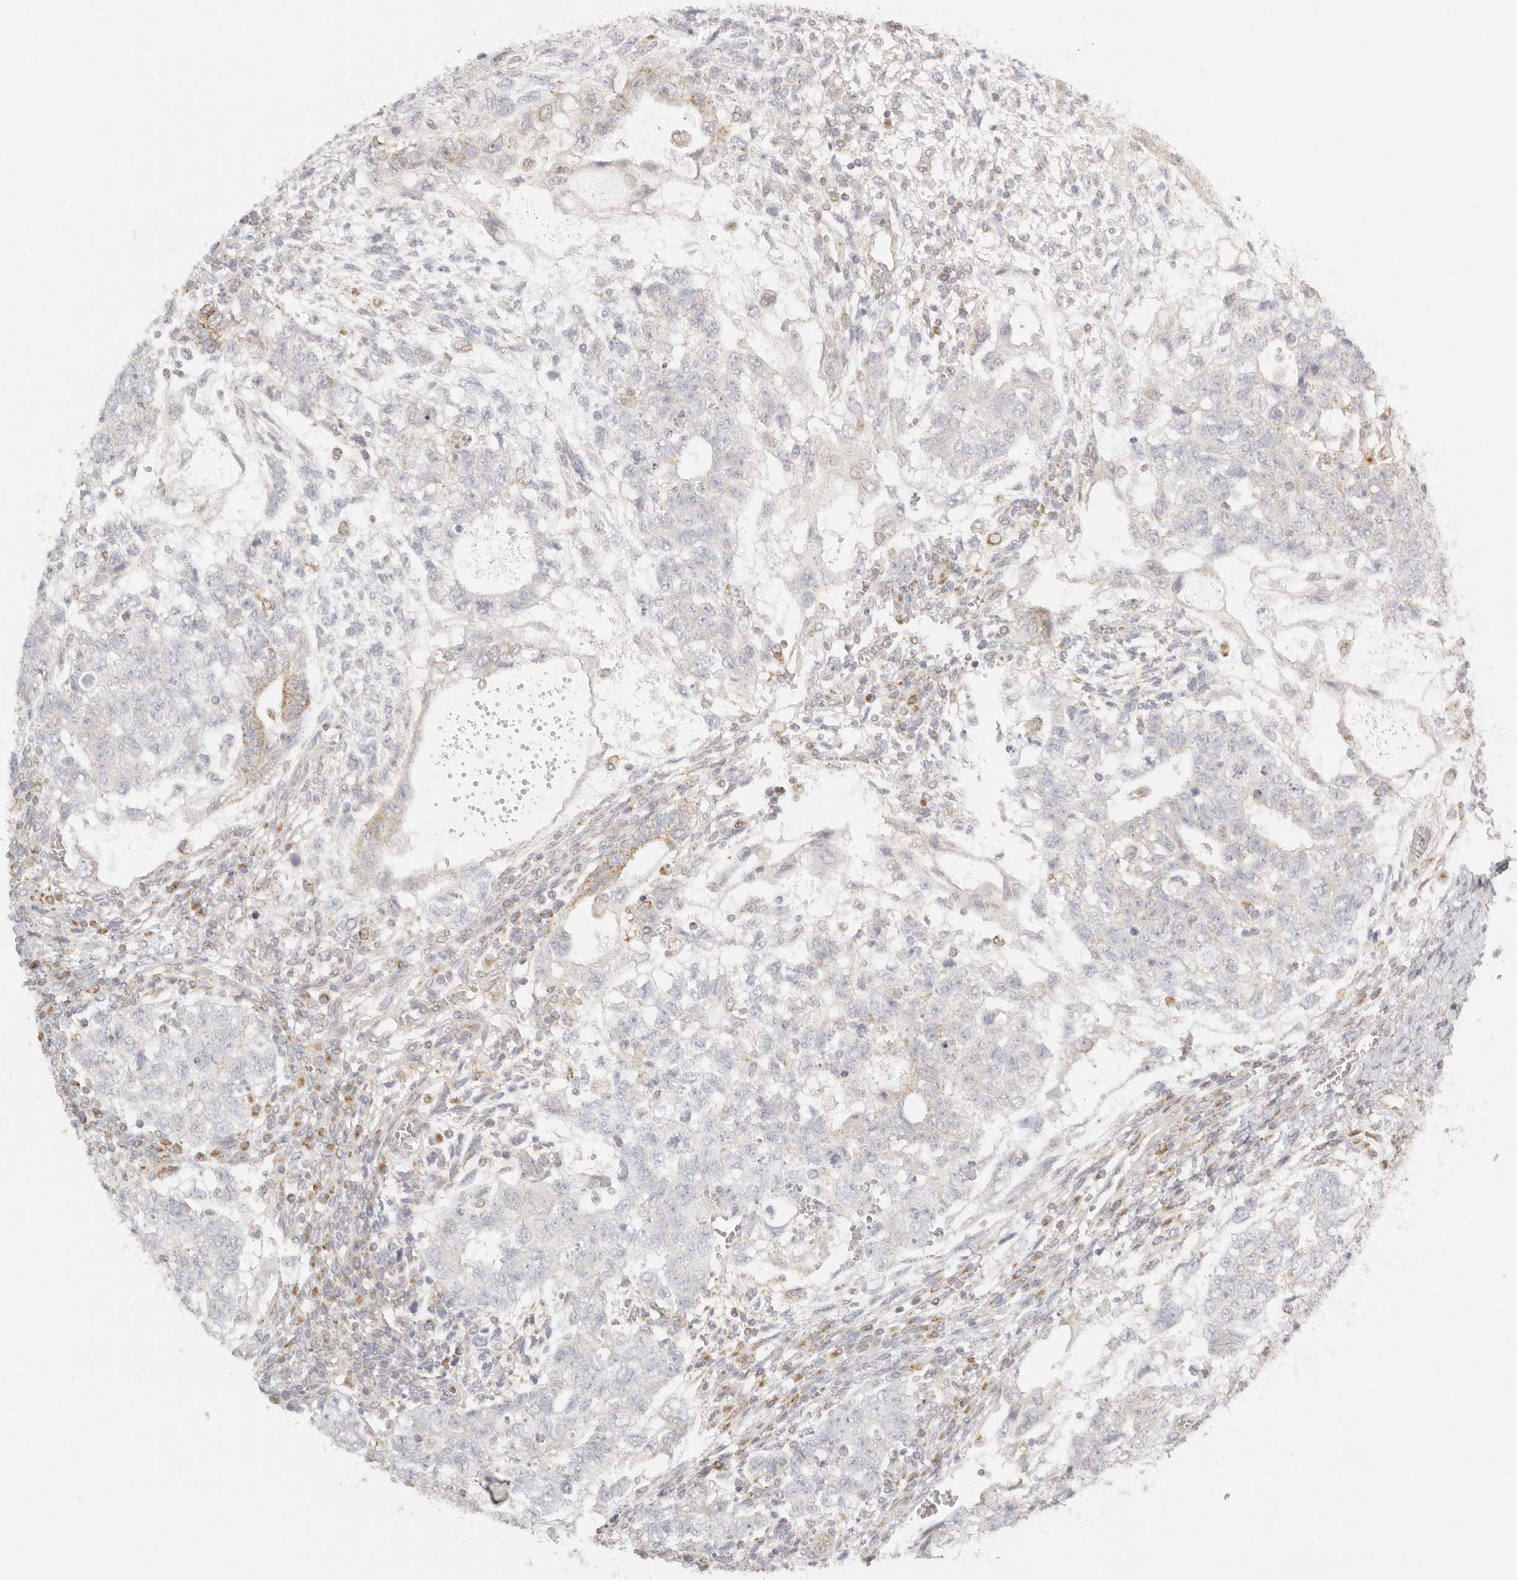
{"staining": {"intensity": "weak", "quantity": "25%-75%", "location": "cytoplasmic/membranous"}, "tissue": "testis cancer", "cell_type": "Tumor cells", "image_type": "cancer", "snomed": [{"axis": "morphology", "description": "Carcinoma, Embryonal, NOS"}, {"axis": "topography", "description": "Testis"}], "caption": "There is low levels of weak cytoplasmic/membranous expression in tumor cells of testis cancer, as demonstrated by immunohistochemical staining (brown color).", "gene": "KDF1", "patient": {"sex": "male", "age": 37}}